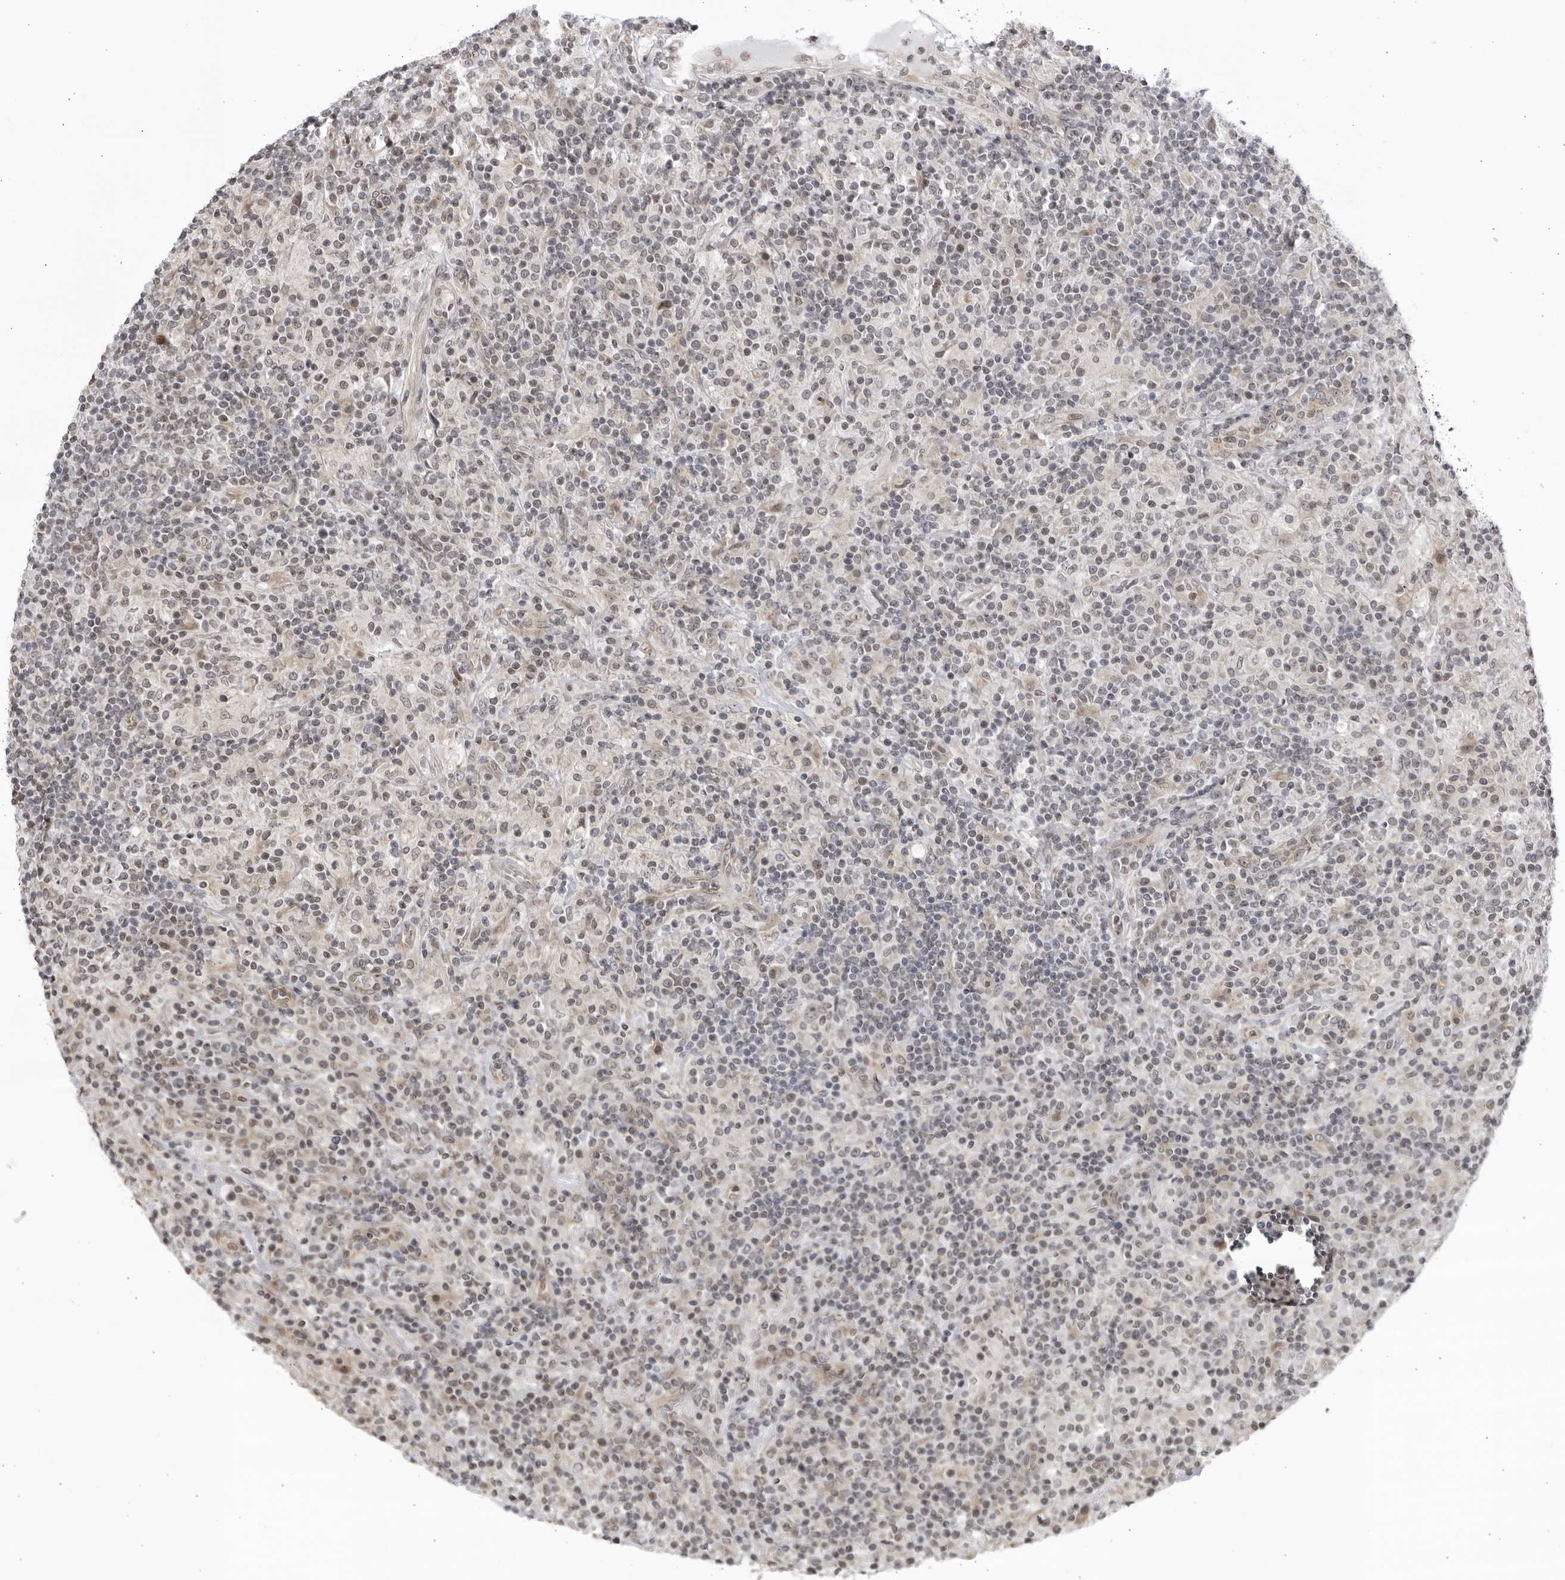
{"staining": {"intensity": "moderate", "quantity": "<25%", "location": "nuclear"}, "tissue": "lymphoma", "cell_type": "Tumor cells", "image_type": "cancer", "snomed": [{"axis": "morphology", "description": "Hodgkin's disease, NOS"}, {"axis": "topography", "description": "Lymph node"}], "caption": "Hodgkin's disease stained with DAB IHC shows low levels of moderate nuclear staining in about <25% of tumor cells. The protein is stained brown, and the nuclei are stained in blue (DAB IHC with brightfield microscopy, high magnification).", "gene": "CNBD1", "patient": {"sex": "male", "age": 70}}